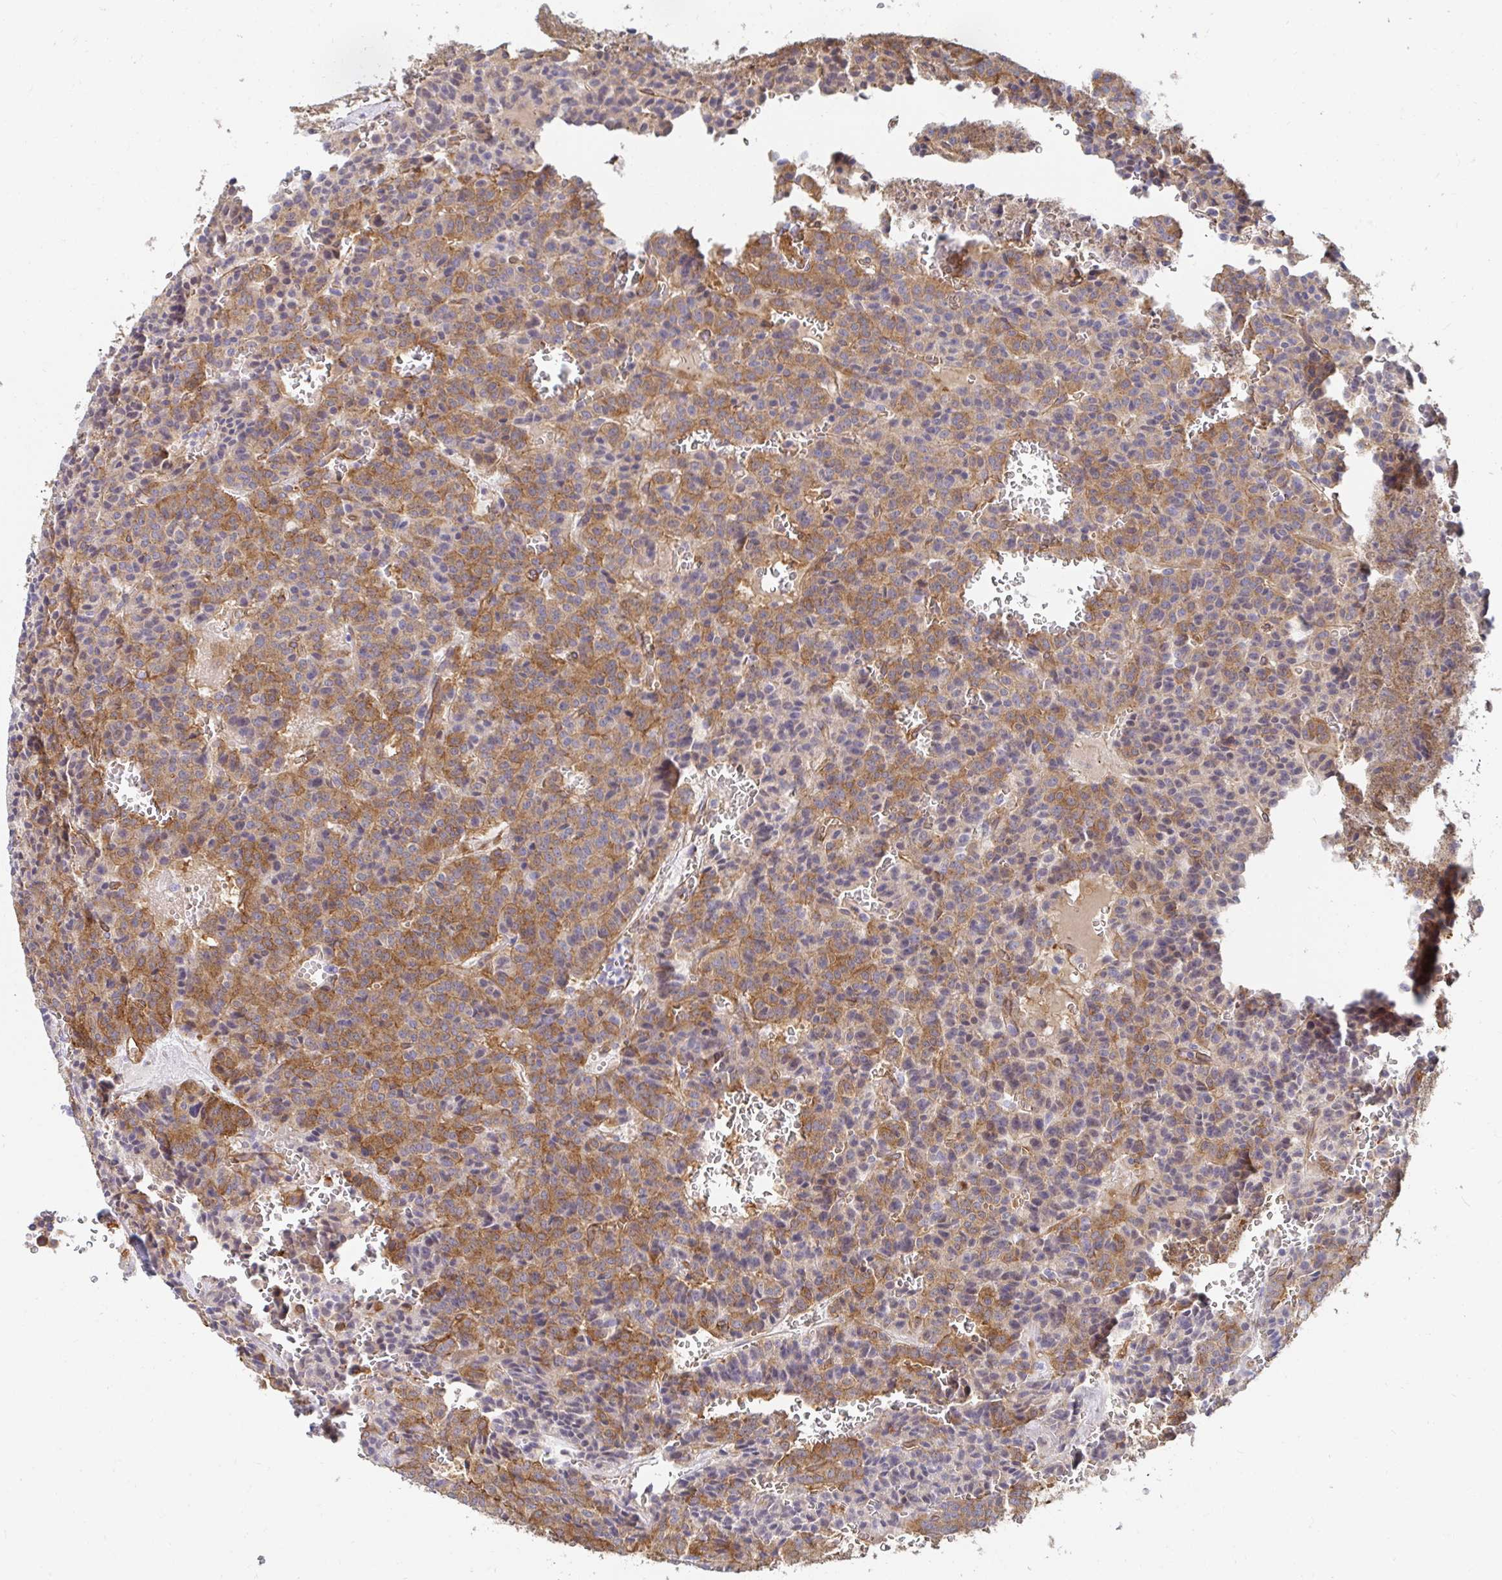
{"staining": {"intensity": "moderate", "quantity": ">75%", "location": "cytoplasmic/membranous"}, "tissue": "carcinoid", "cell_type": "Tumor cells", "image_type": "cancer", "snomed": [{"axis": "morphology", "description": "Carcinoid, malignant, NOS"}, {"axis": "topography", "description": "Lung"}], "caption": "DAB immunohistochemical staining of human malignant carcinoid demonstrates moderate cytoplasmic/membranous protein positivity in about >75% of tumor cells.", "gene": "CTTN", "patient": {"sex": "male", "age": 70}}